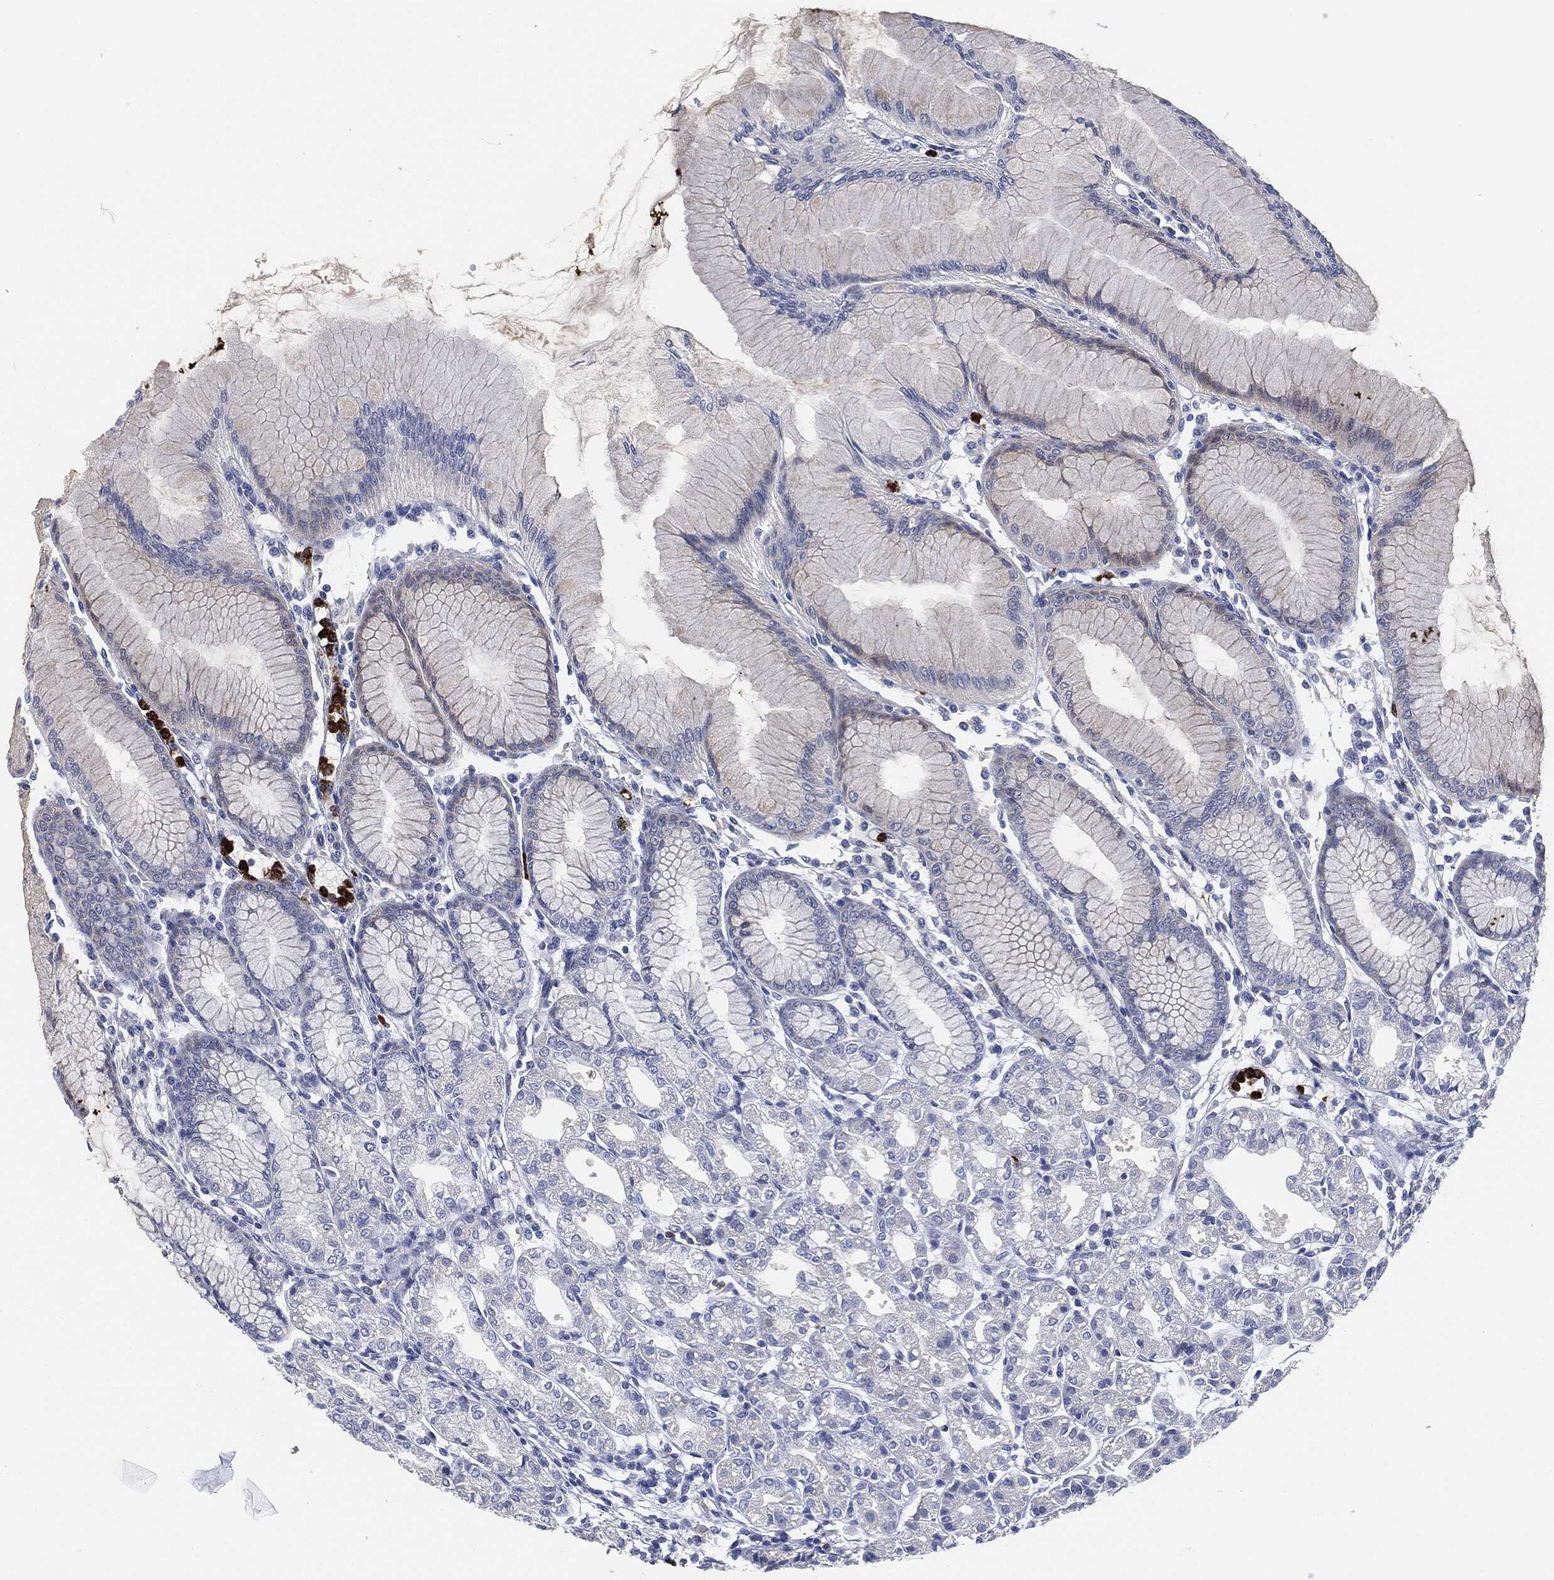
{"staining": {"intensity": "negative", "quantity": "none", "location": "none"}, "tissue": "stomach", "cell_type": "Glandular cells", "image_type": "normal", "snomed": [{"axis": "morphology", "description": "Normal tissue, NOS"}, {"axis": "topography", "description": "Stomach"}], "caption": "The photomicrograph reveals no significant expression in glandular cells of stomach. Nuclei are stained in blue.", "gene": "MPO", "patient": {"sex": "female", "age": 57}}